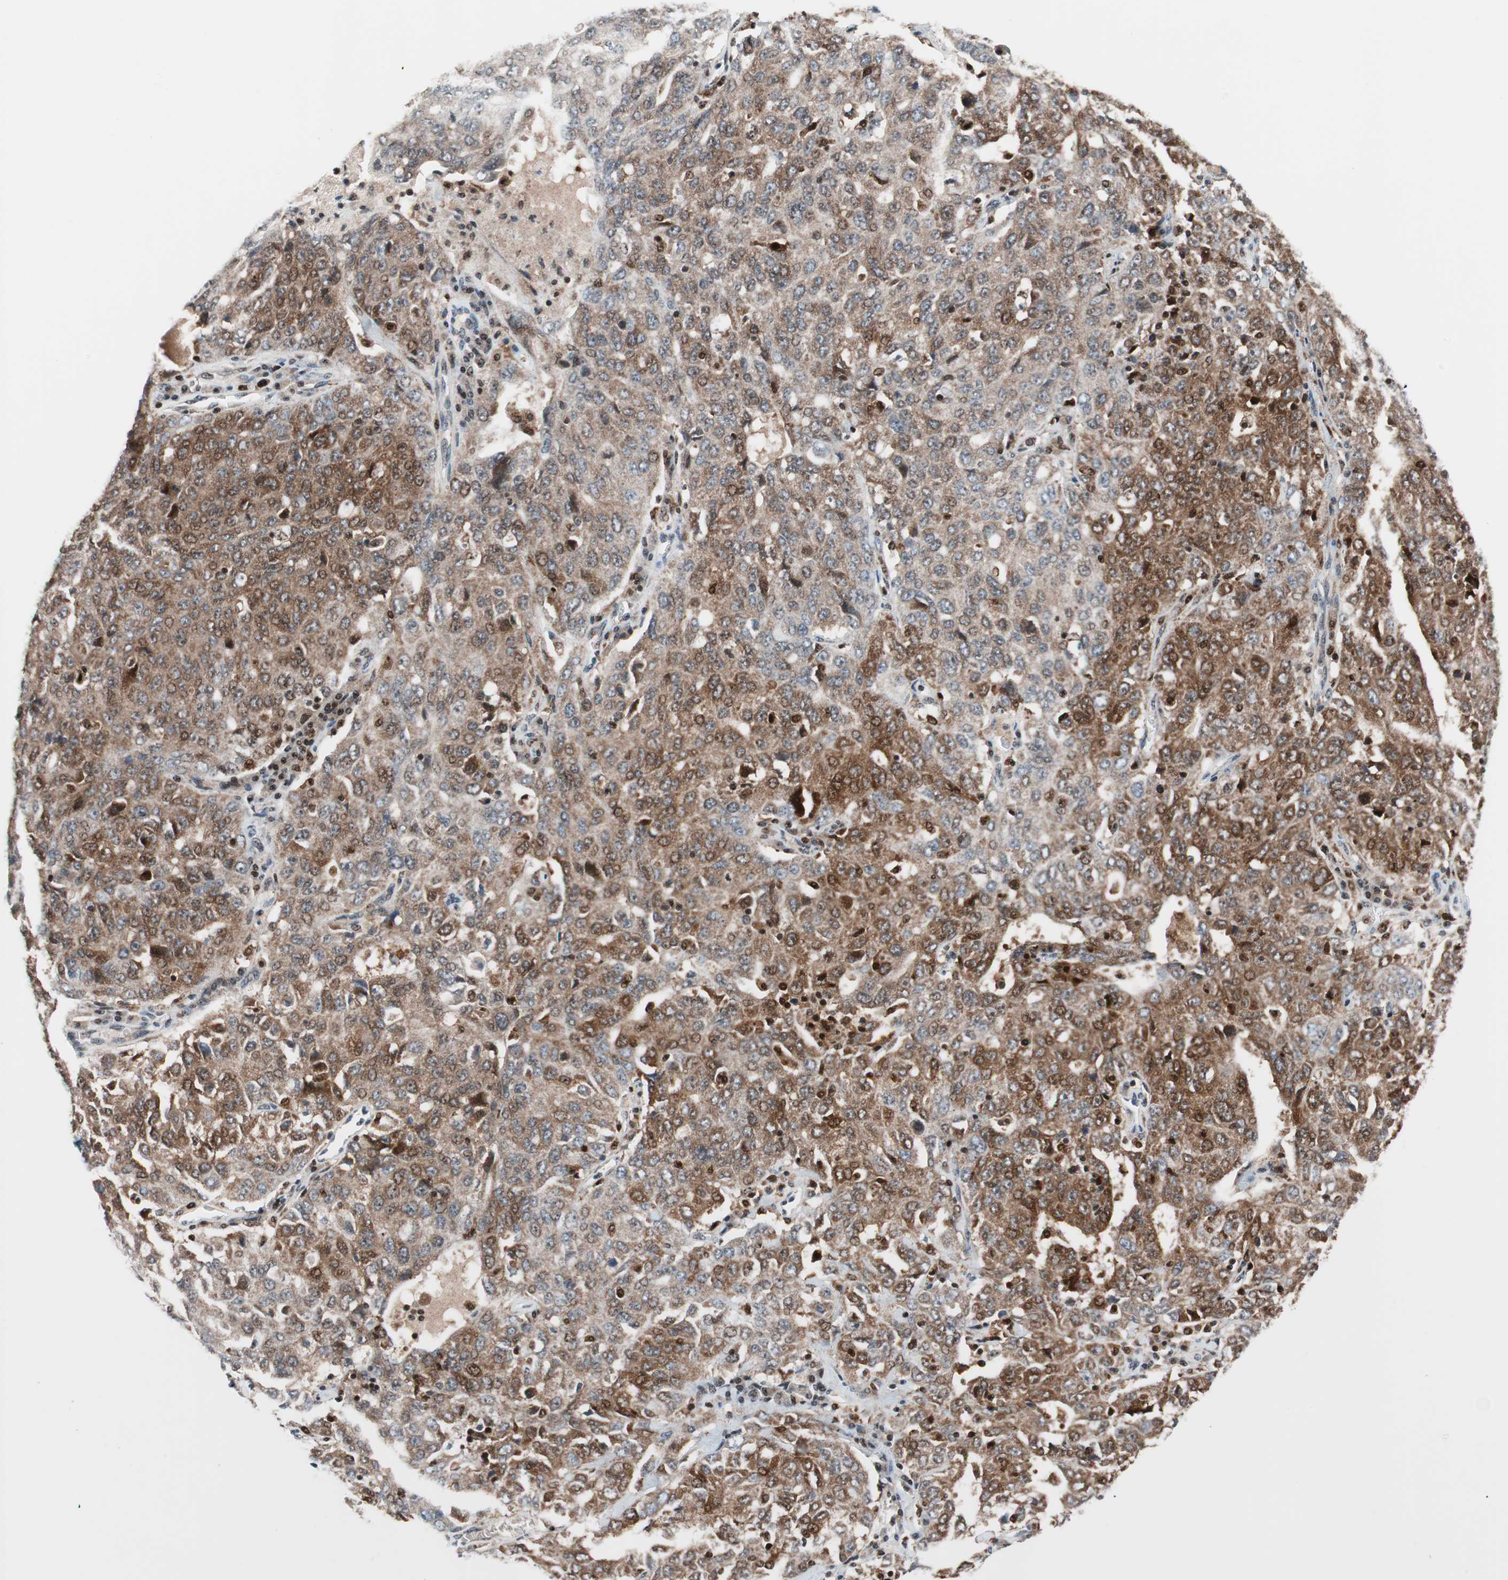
{"staining": {"intensity": "moderate", "quantity": ">75%", "location": "cytoplasmic/membranous,nuclear"}, "tissue": "ovarian cancer", "cell_type": "Tumor cells", "image_type": "cancer", "snomed": [{"axis": "morphology", "description": "Carcinoma, endometroid"}, {"axis": "topography", "description": "Ovary"}], "caption": "Immunohistochemical staining of ovarian cancer displays moderate cytoplasmic/membranous and nuclear protein expression in about >75% of tumor cells. (brown staining indicates protein expression, while blue staining denotes nuclei).", "gene": "RGS10", "patient": {"sex": "female", "age": 62}}